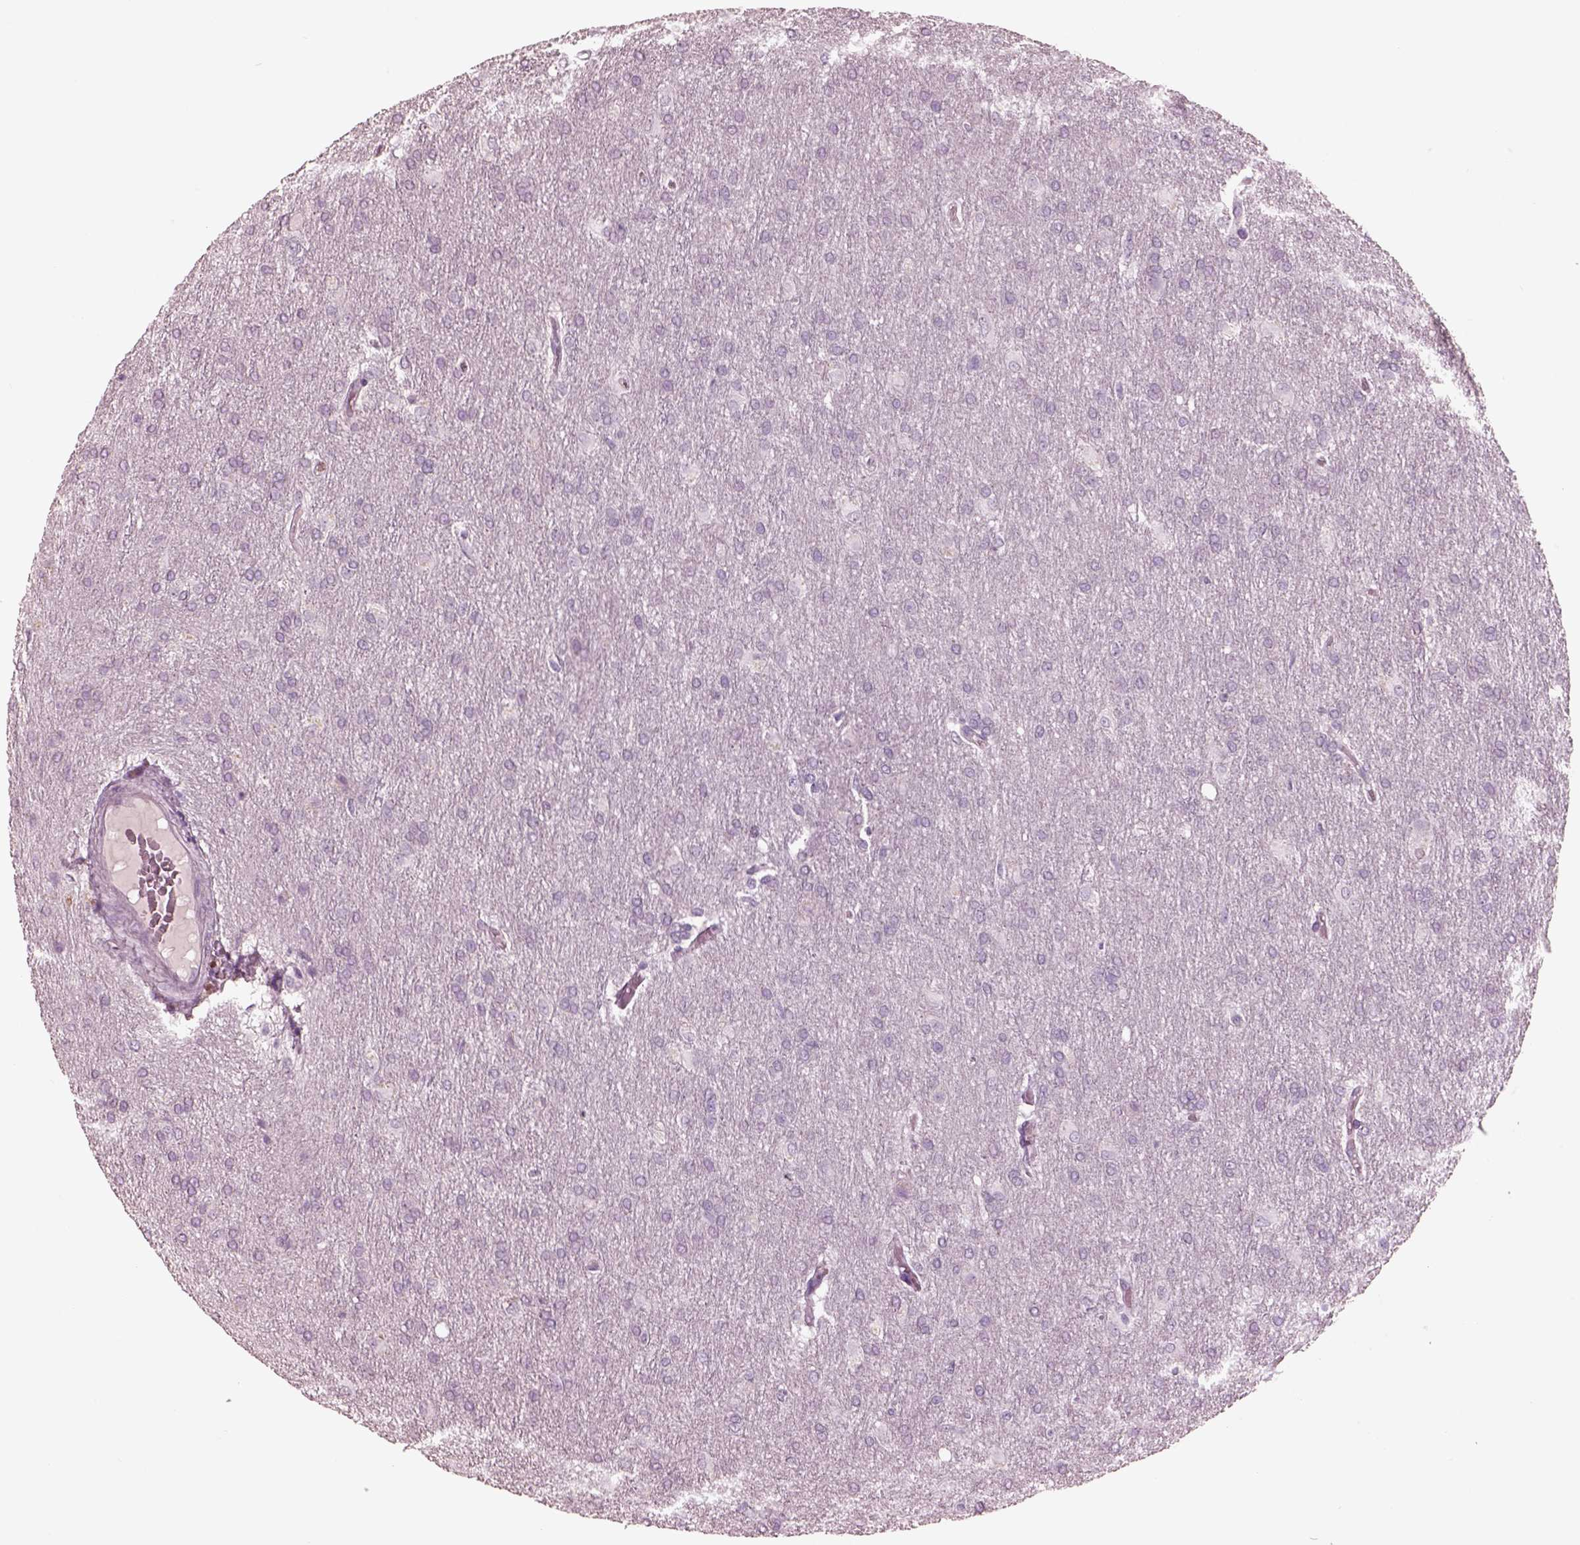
{"staining": {"intensity": "negative", "quantity": "none", "location": "none"}, "tissue": "glioma", "cell_type": "Tumor cells", "image_type": "cancer", "snomed": [{"axis": "morphology", "description": "Glioma, malignant, High grade"}, {"axis": "topography", "description": "Brain"}], "caption": "High magnification brightfield microscopy of glioma stained with DAB (brown) and counterstained with hematoxylin (blue): tumor cells show no significant expression. (Brightfield microscopy of DAB immunohistochemistry (IHC) at high magnification).", "gene": "PDCD1", "patient": {"sex": "male", "age": 68}}